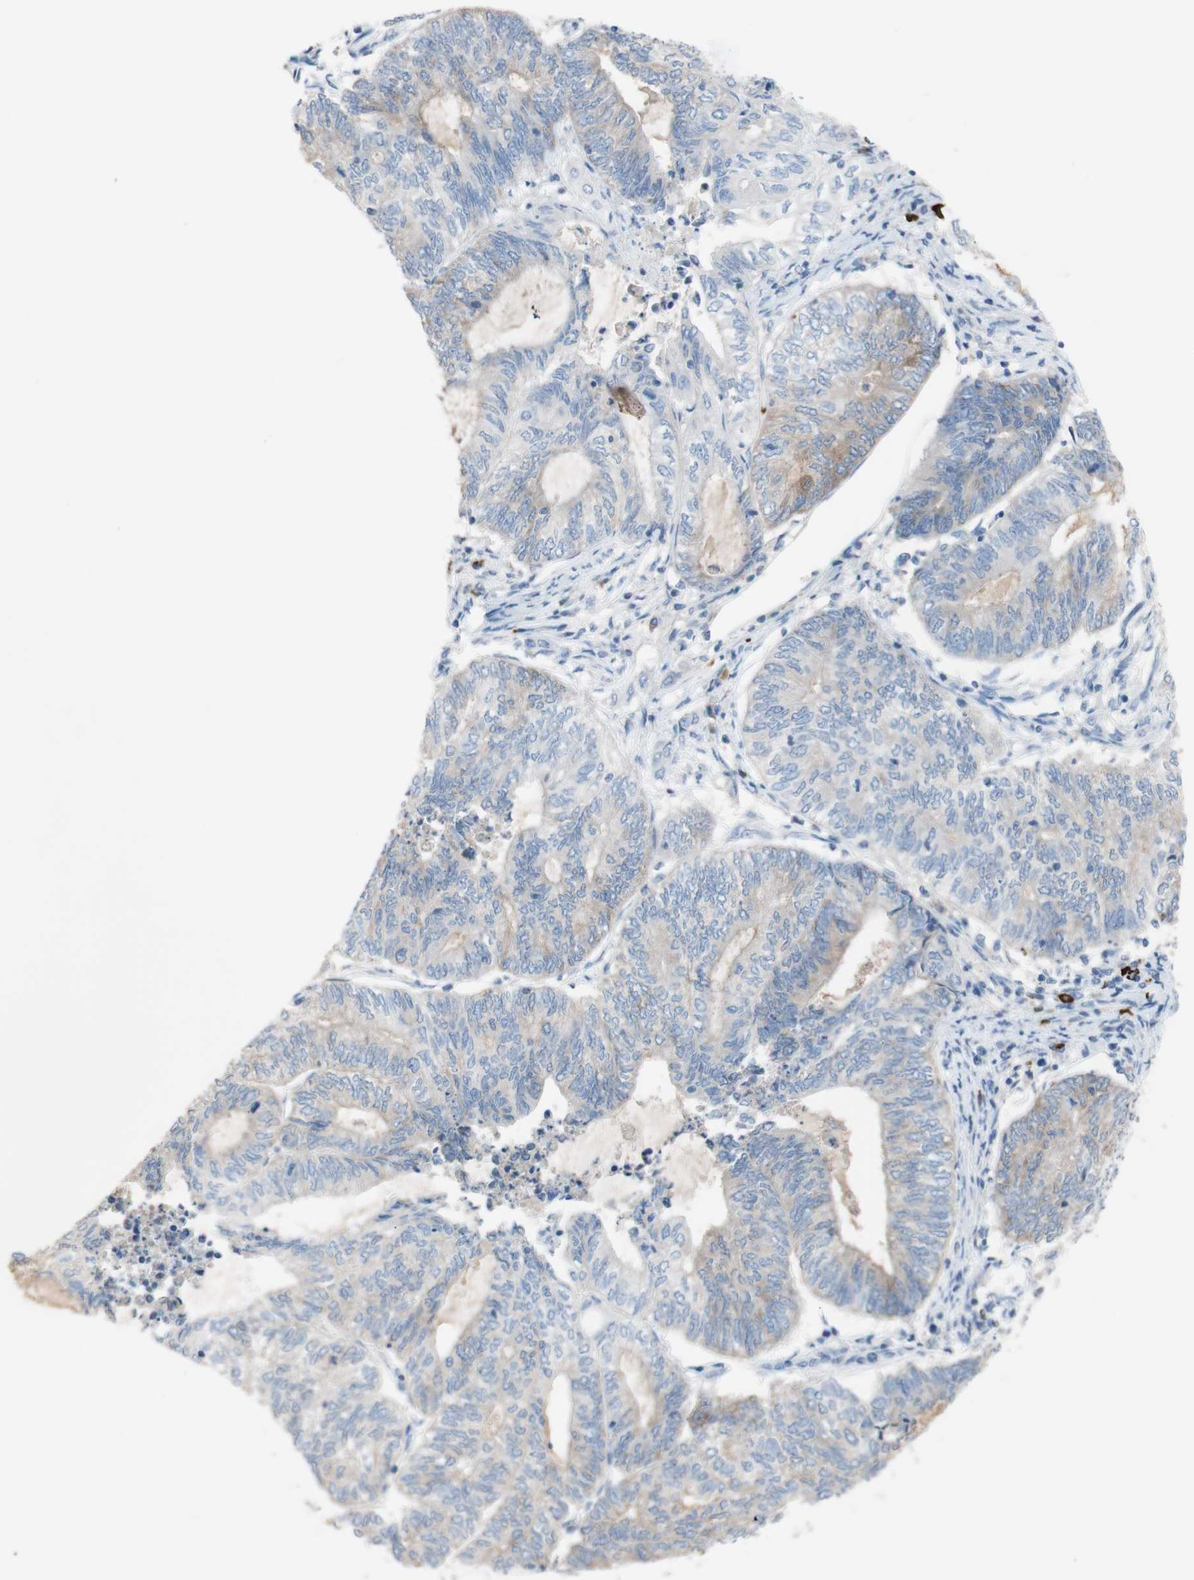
{"staining": {"intensity": "weak", "quantity": ">75%", "location": "cytoplasmic/membranous"}, "tissue": "endometrial cancer", "cell_type": "Tumor cells", "image_type": "cancer", "snomed": [{"axis": "morphology", "description": "Adenocarcinoma, NOS"}, {"axis": "topography", "description": "Uterus"}, {"axis": "topography", "description": "Endometrium"}], "caption": "Endometrial cancer (adenocarcinoma) was stained to show a protein in brown. There is low levels of weak cytoplasmic/membranous expression in approximately >75% of tumor cells.", "gene": "PACSIN1", "patient": {"sex": "female", "age": 70}}